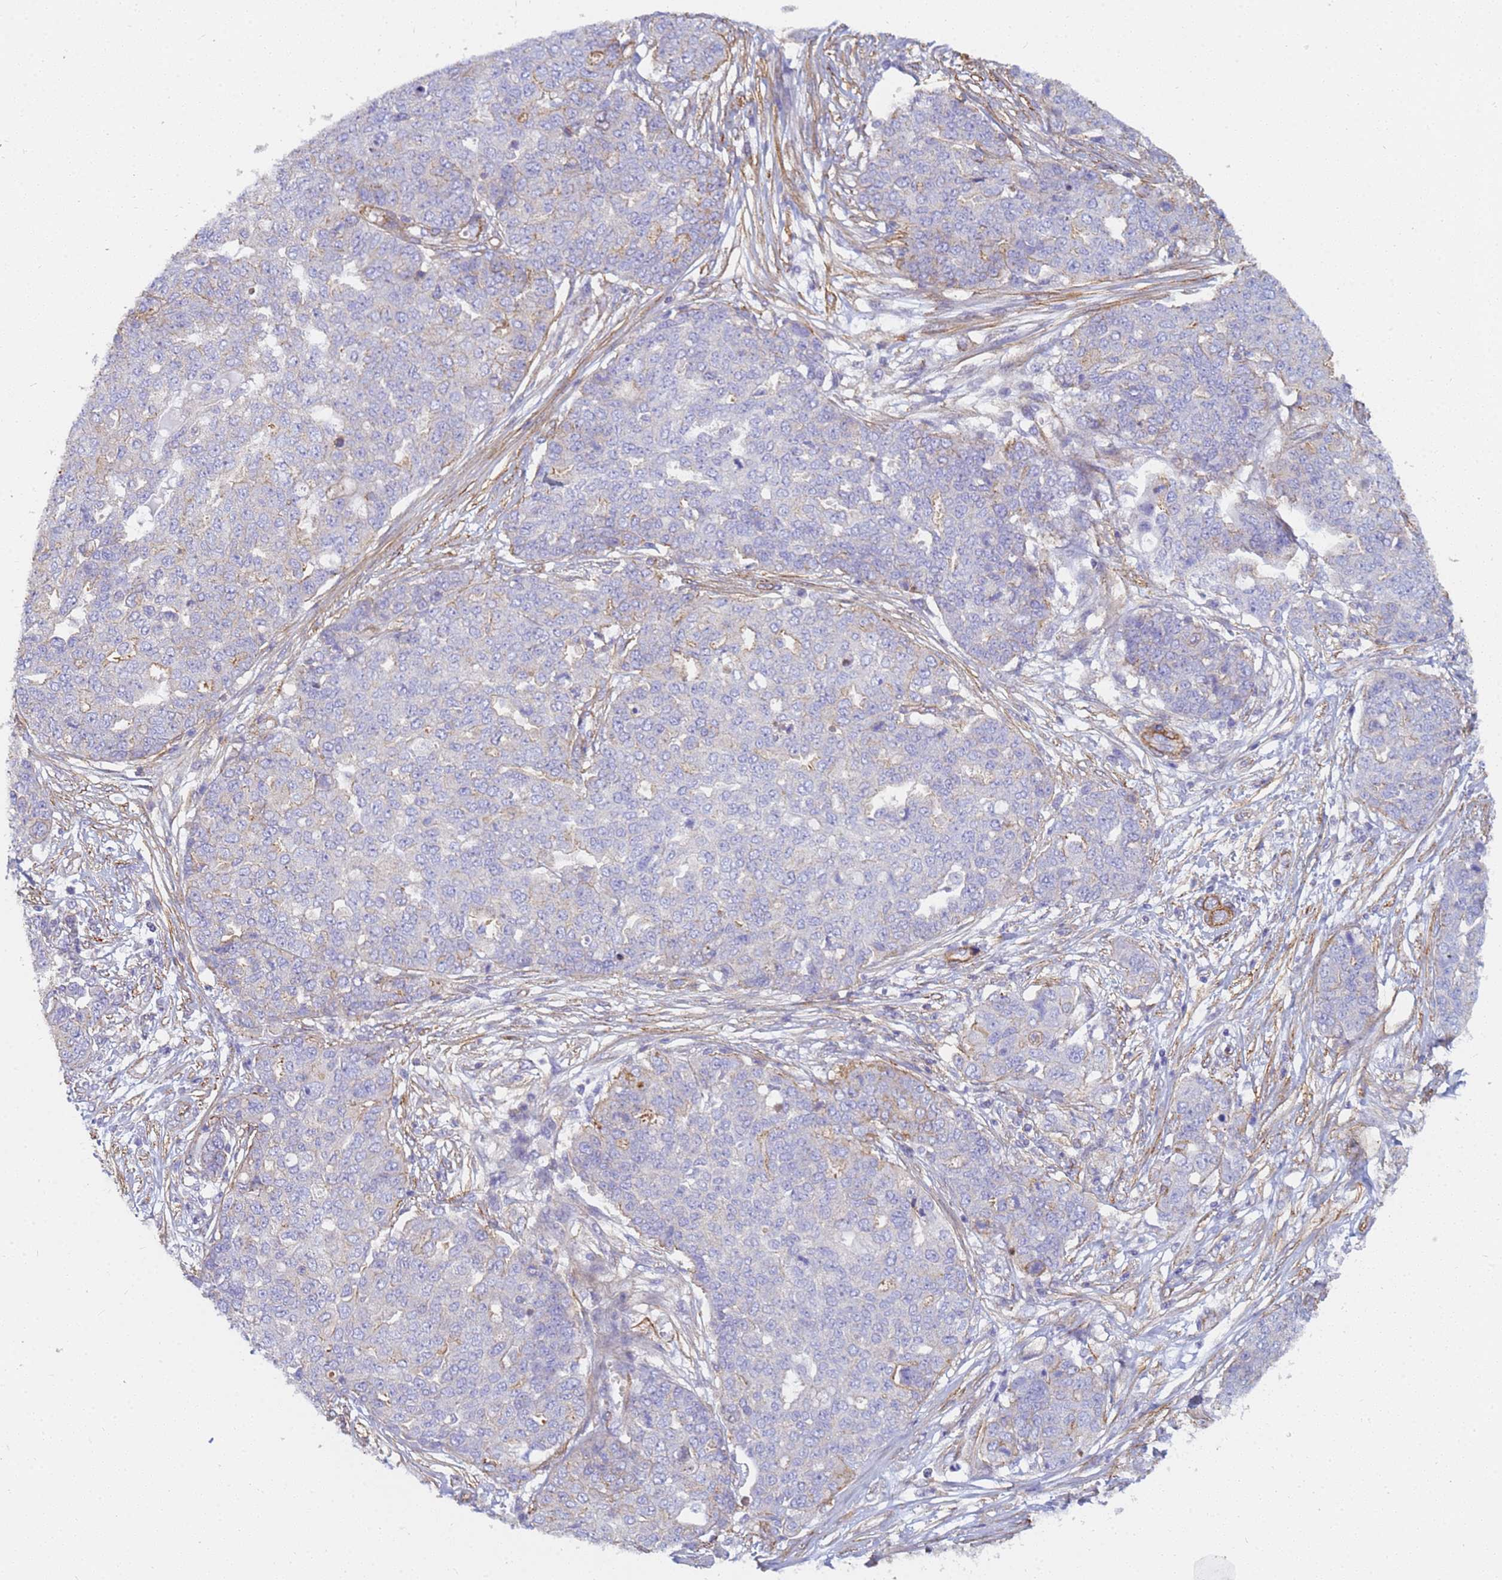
{"staining": {"intensity": "weak", "quantity": "25%-75%", "location": "cytoplasmic/membranous"}, "tissue": "ovarian cancer", "cell_type": "Tumor cells", "image_type": "cancer", "snomed": [{"axis": "morphology", "description": "Cystadenocarcinoma, serous, NOS"}, {"axis": "topography", "description": "Soft tissue"}, {"axis": "topography", "description": "Ovary"}], "caption": "Protein expression analysis of human ovarian cancer (serous cystadenocarcinoma) reveals weak cytoplasmic/membranous positivity in approximately 25%-75% of tumor cells.", "gene": "TPM1", "patient": {"sex": "female", "age": 57}}